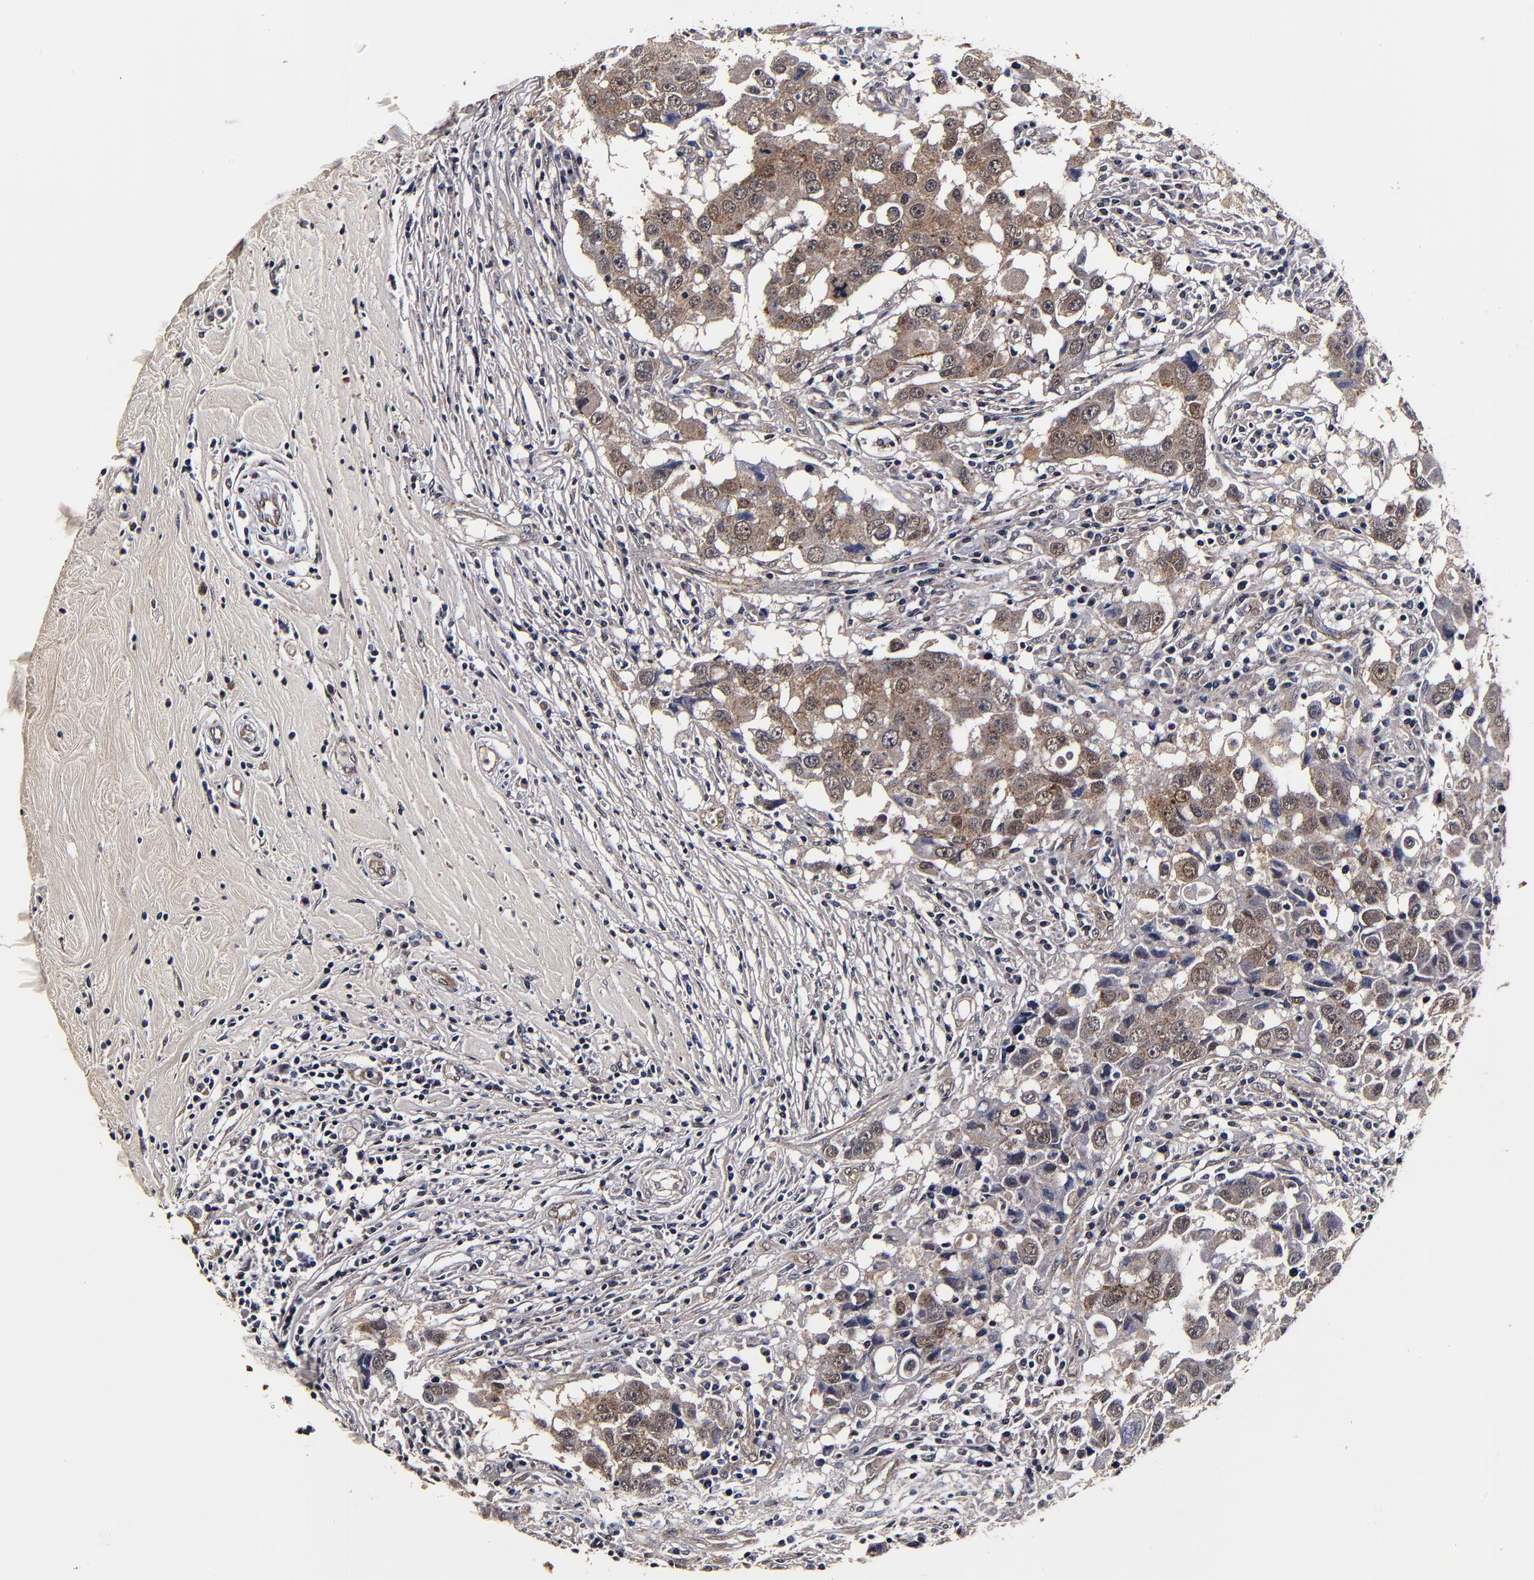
{"staining": {"intensity": "moderate", "quantity": ">75%", "location": "cytoplasmic/membranous,nuclear"}, "tissue": "breast cancer", "cell_type": "Tumor cells", "image_type": "cancer", "snomed": [{"axis": "morphology", "description": "Duct carcinoma"}, {"axis": "topography", "description": "Breast"}], "caption": "Intraductal carcinoma (breast) stained with DAB immunohistochemistry (IHC) exhibits medium levels of moderate cytoplasmic/membranous and nuclear positivity in approximately >75% of tumor cells.", "gene": "MMP15", "patient": {"sex": "female", "age": 27}}